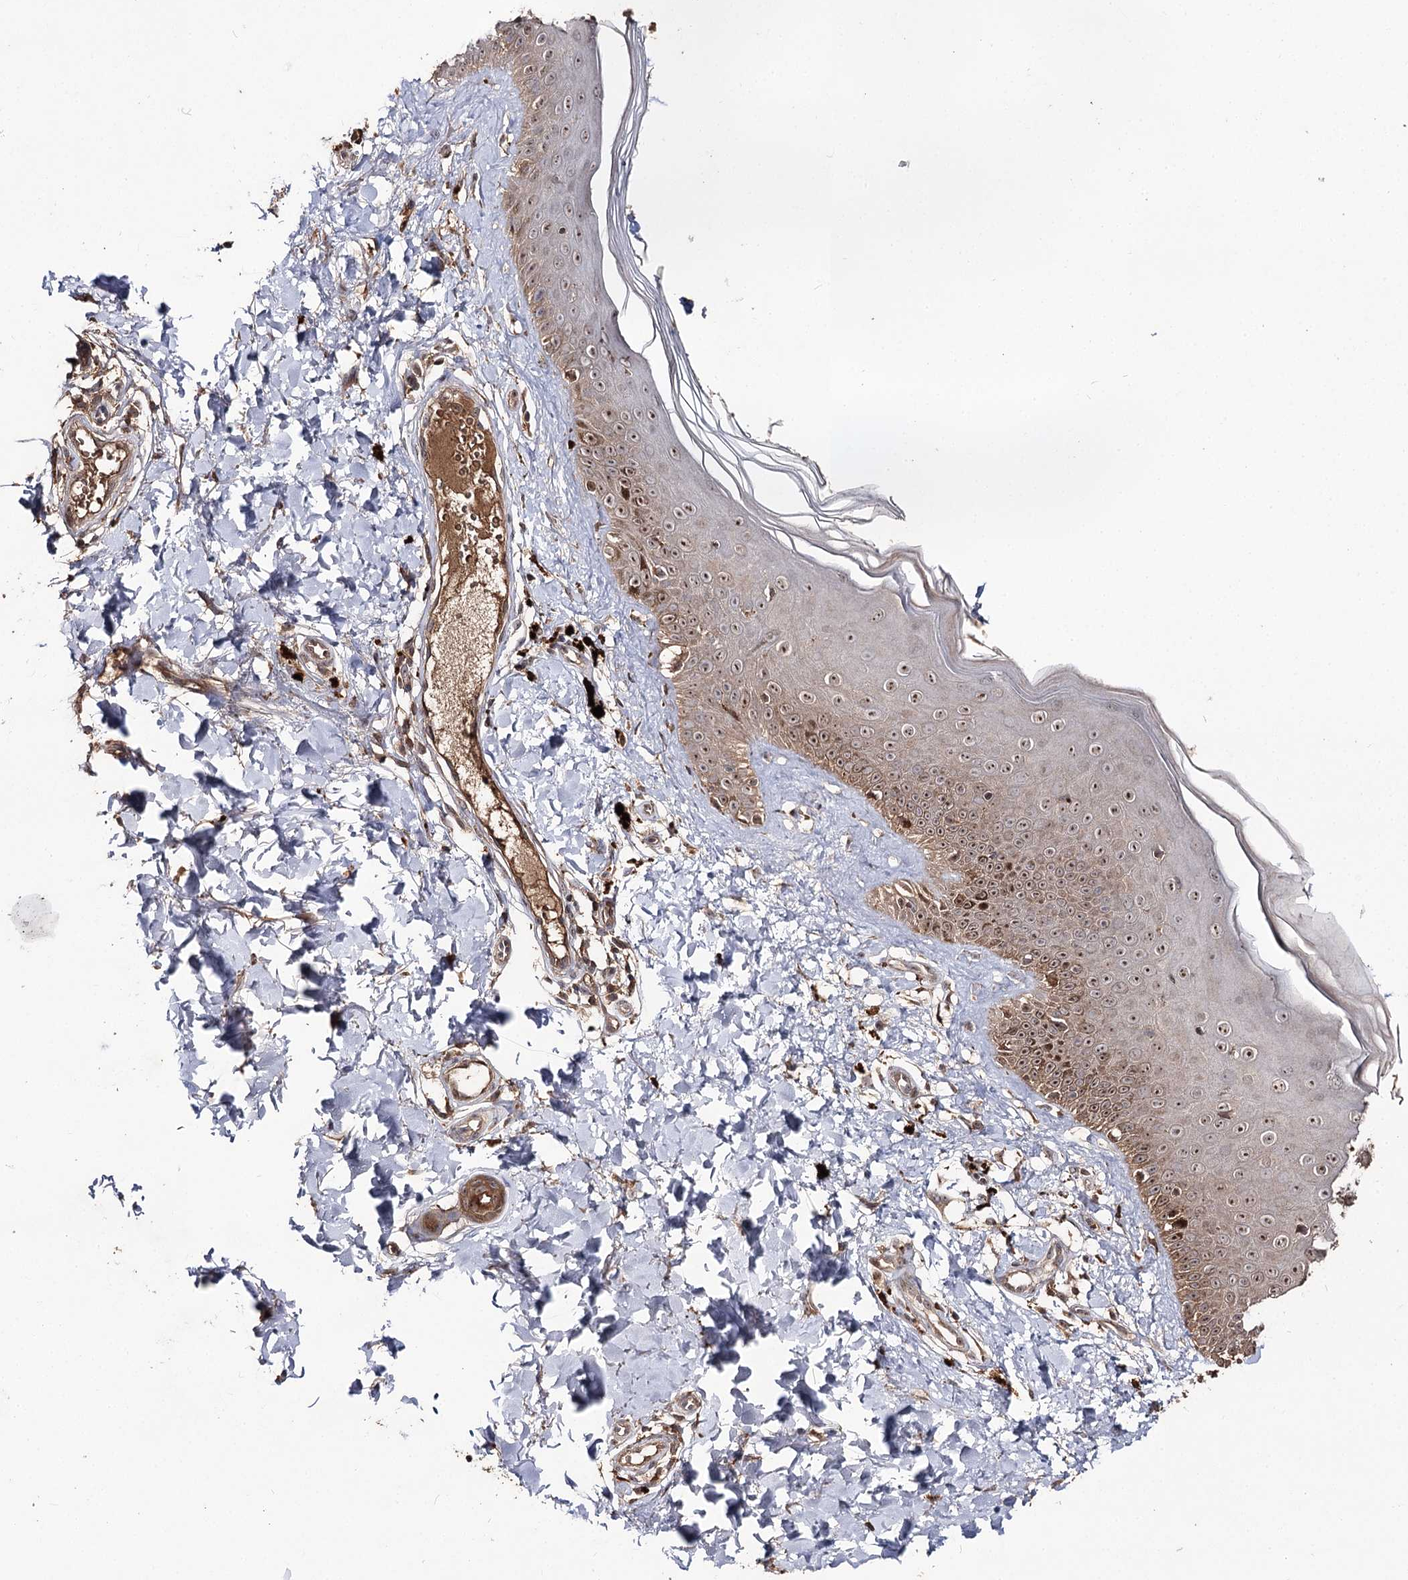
{"staining": {"intensity": "moderate", "quantity": ">75%", "location": "cytoplasmic/membranous,nuclear"}, "tissue": "skin", "cell_type": "Fibroblasts", "image_type": "normal", "snomed": [{"axis": "morphology", "description": "Normal tissue, NOS"}, {"axis": "topography", "description": "Skin"}], "caption": "Immunohistochemistry (IHC) photomicrograph of benign human skin stained for a protein (brown), which exhibits medium levels of moderate cytoplasmic/membranous,nuclear expression in approximately >75% of fibroblasts.", "gene": "FAM53B", "patient": {"sex": "male", "age": 52}}